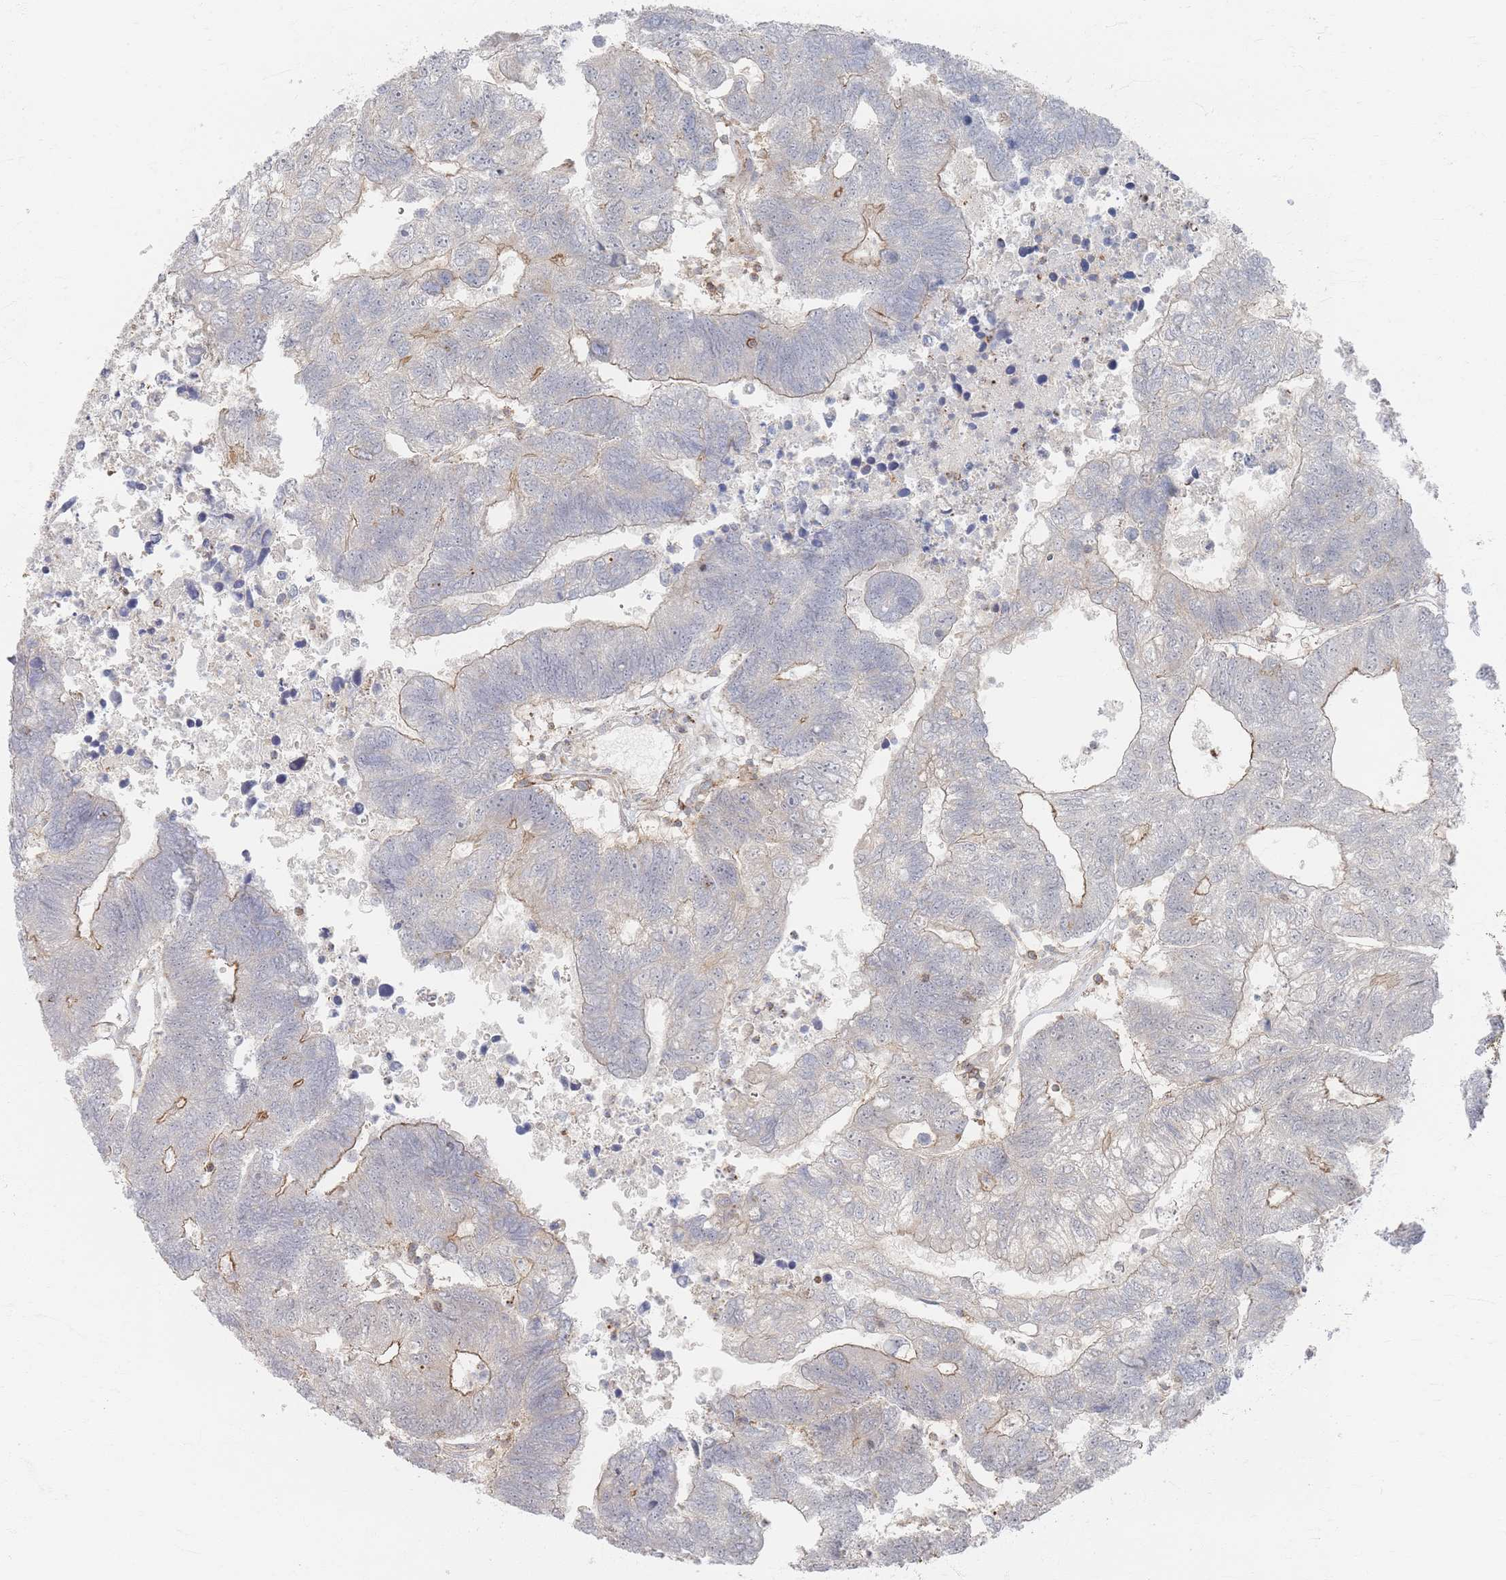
{"staining": {"intensity": "moderate", "quantity": "25%-75%", "location": "cytoplasmic/membranous"}, "tissue": "colorectal cancer", "cell_type": "Tumor cells", "image_type": "cancer", "snomed": [{"axis": "morphology", "description": "Adenocarcinoma, NOS"}, {"axis": "topography", "description": "Colon"}], "caption": "Colorectal adenocarcinoma tissue reveals moderate cytoplasmic/membranous expression in approximately 25%-75% of tumor cells, visualized by immunohistochemistry.", "gene": "ZNF852", "patient": {"sex": "female", "age": 48}}